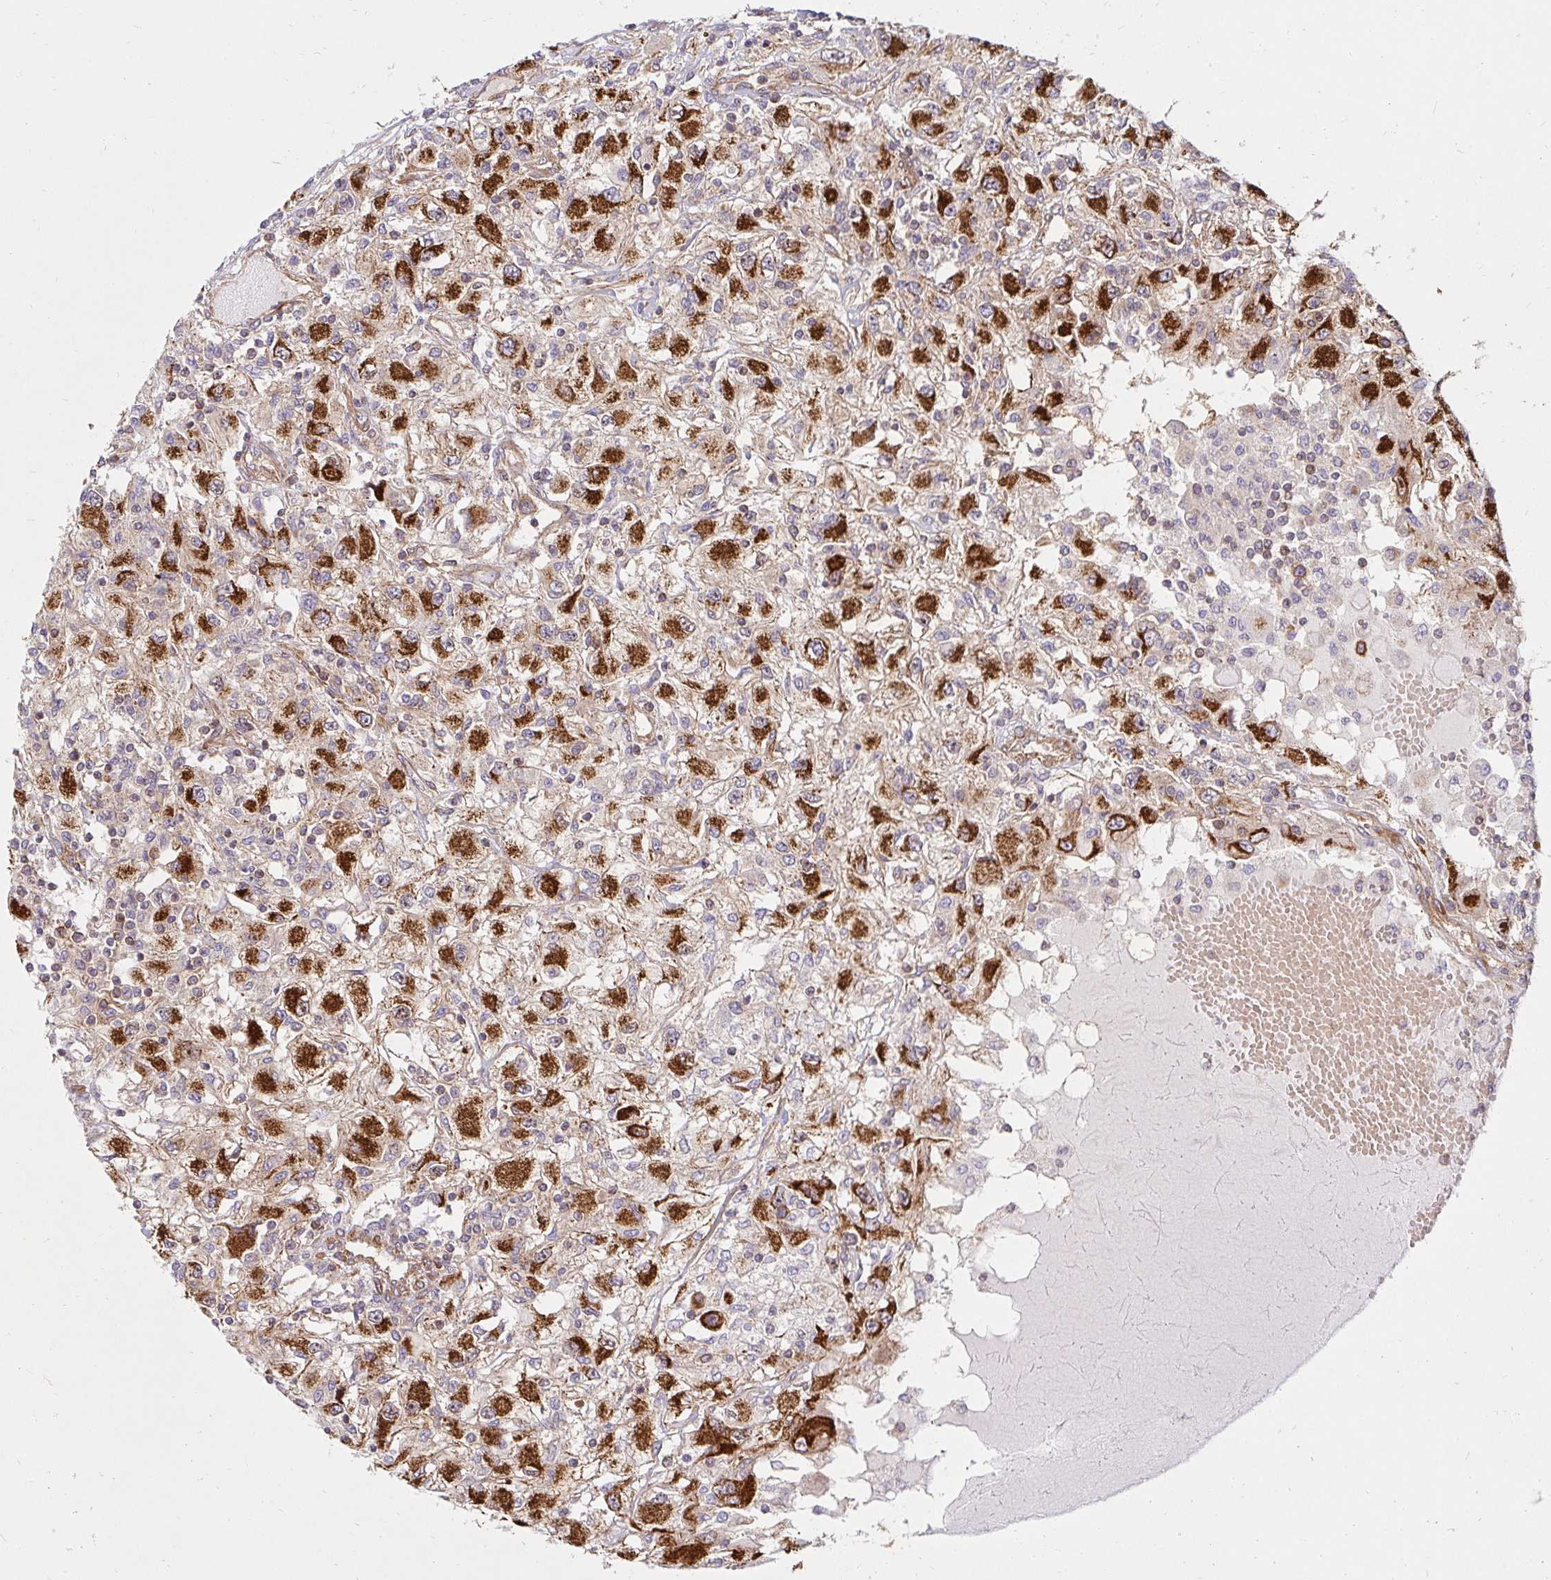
{"staining": {"intensity": "strong", "quantity": "25%-75%", "location": "cytoplasmic/membranous"}, "tissue": "renal cancer", "cell_type": "Tumor cells", "image_type": "cancer", "snomed": [{"axis": "morphology", "description": "Adenocarcinoma, NOS"}, {"axis": "topography", "description": "Kidney"}], "caption": "Tumor cells show strong cytoplasmic/membranous expression in approximately 25%-75% of cells in renal cancer.", "gene": "BTF3", "patient": {"sex": "female", "age": 67}}